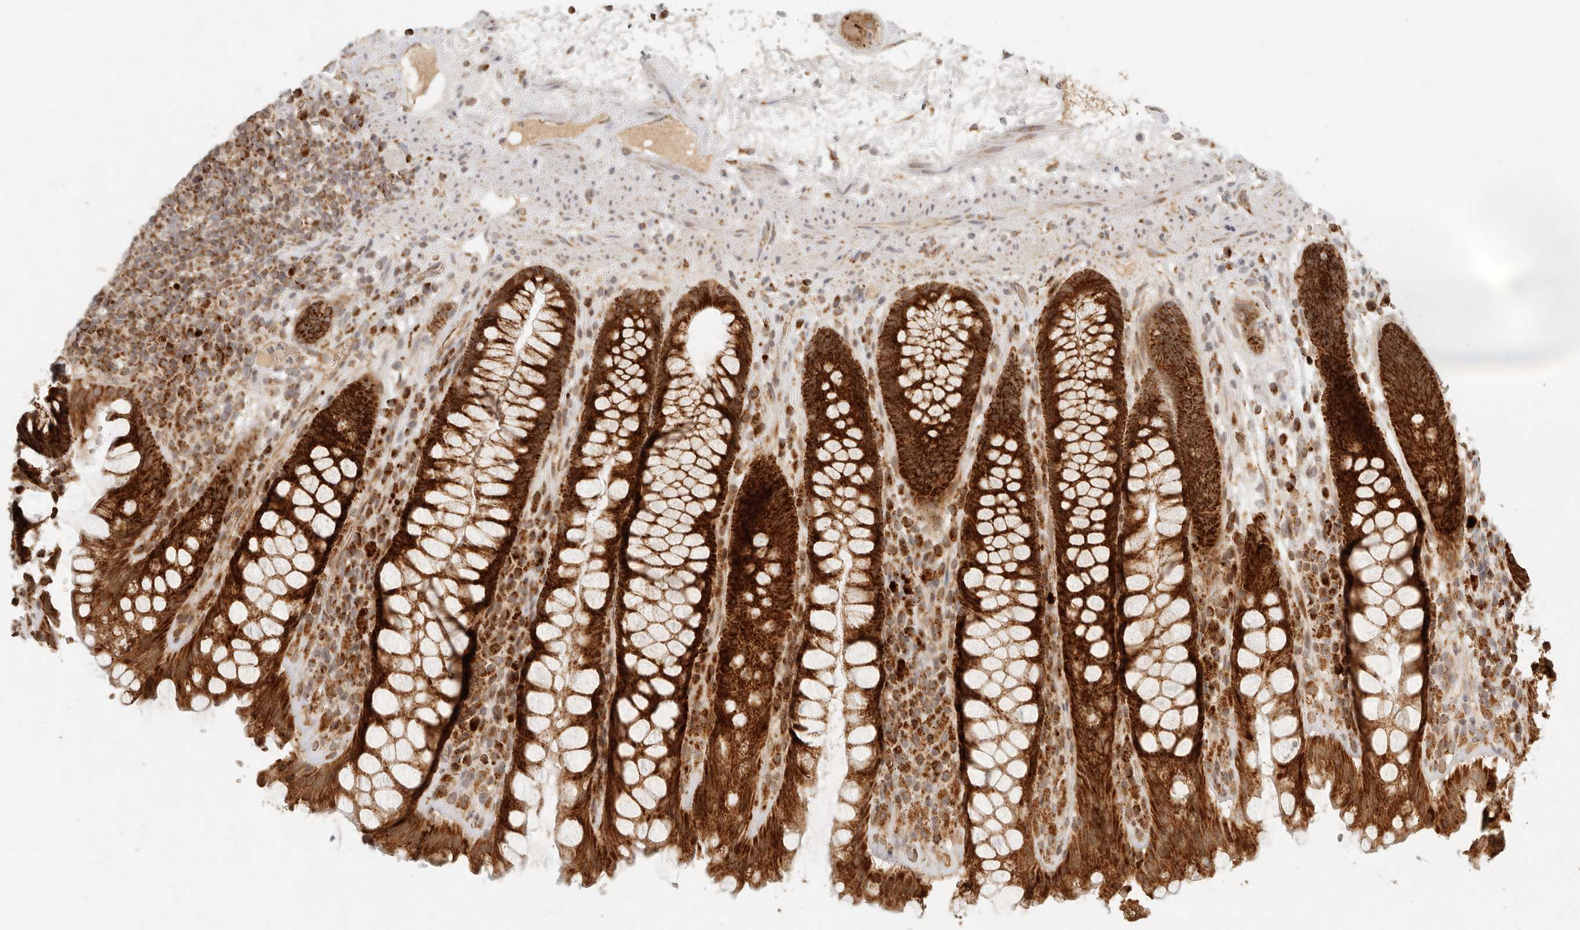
{"staining": {"intensity": "strong", "quantity": ">75%", "location": "cytoplasmic/membranous"}, "tissue": "rectum", "cell_type": "Glandular cells", "image_type": "normal", "snomed": [{"axis": "morphology", "description": "Normal tissue, NOS"}, {"axis": "topography", "description": "Rectum"}], "caption": "A high-resolution image shows immunohistochemistry staining of normal rectum, which demonstrates strong cytoplasmic/membranous positivity in approximately >75% of glandular cells.", "gene": "MRPL55", "patient": {"sex": "male", "age": 64}}